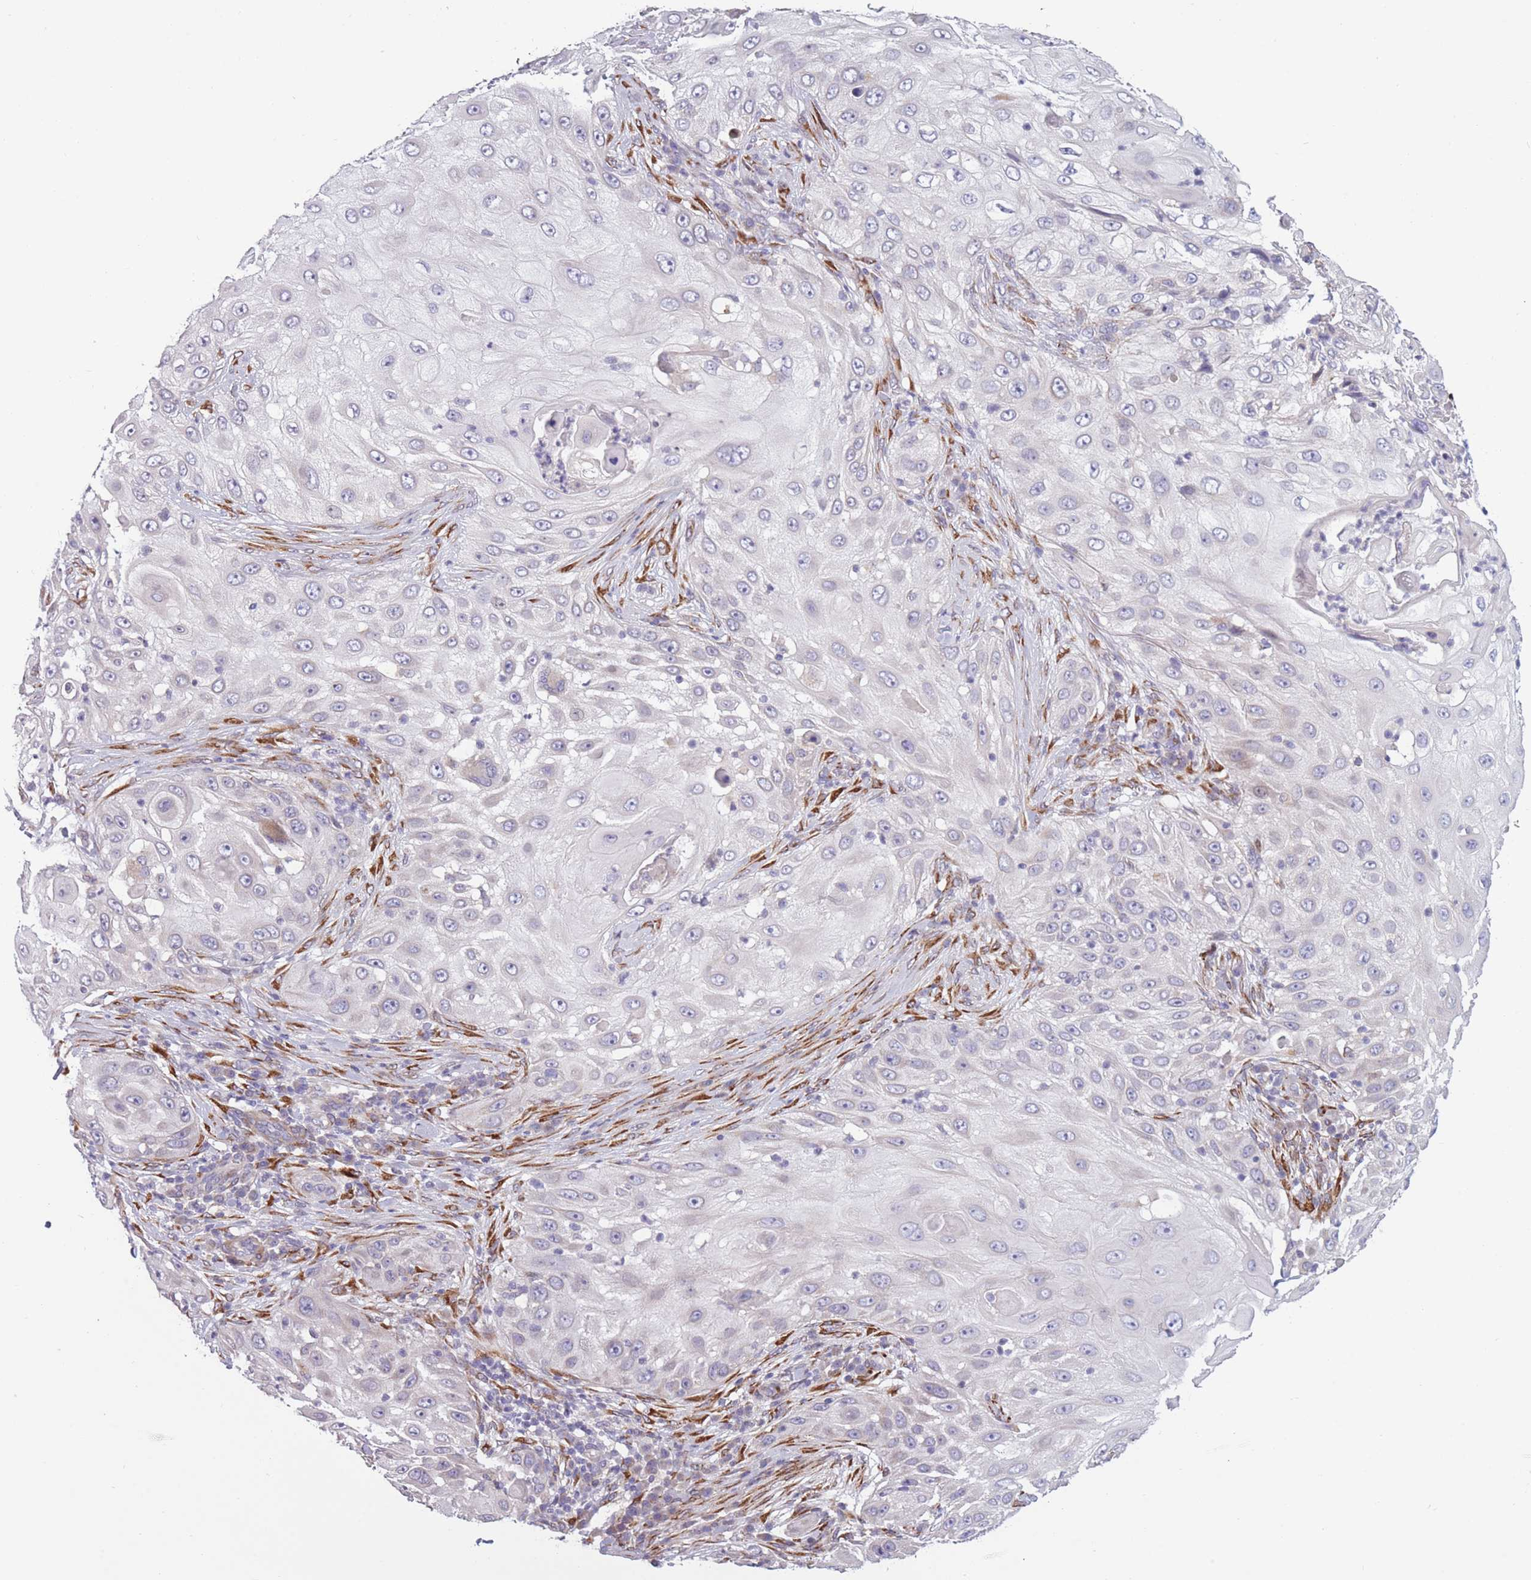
{"staining": {"intensity": "negative", "quantity": "none", "location": "none"}, "tissue": "skin cancer", "cell_type": "Tumor cells", "image_type": "cancer", "snomed": [{"axis": "morphology", "description": "Squamous cell carcinoma, NOS"}, {"axis": "topography", "description": "Skin"}], "caption": "High magnification brightfield microscopy of skin squamous cell carcinoma stained with DAB (3,3'-diaminobenzidine) (brown) and counterstained with hematoxylin (blue): tumor cells show no significant positivity. (DAB immunohistochemistry (IHC), high magnification).", "gene": "CCNQ", "patient": {"sex": "female", "age": 44}}